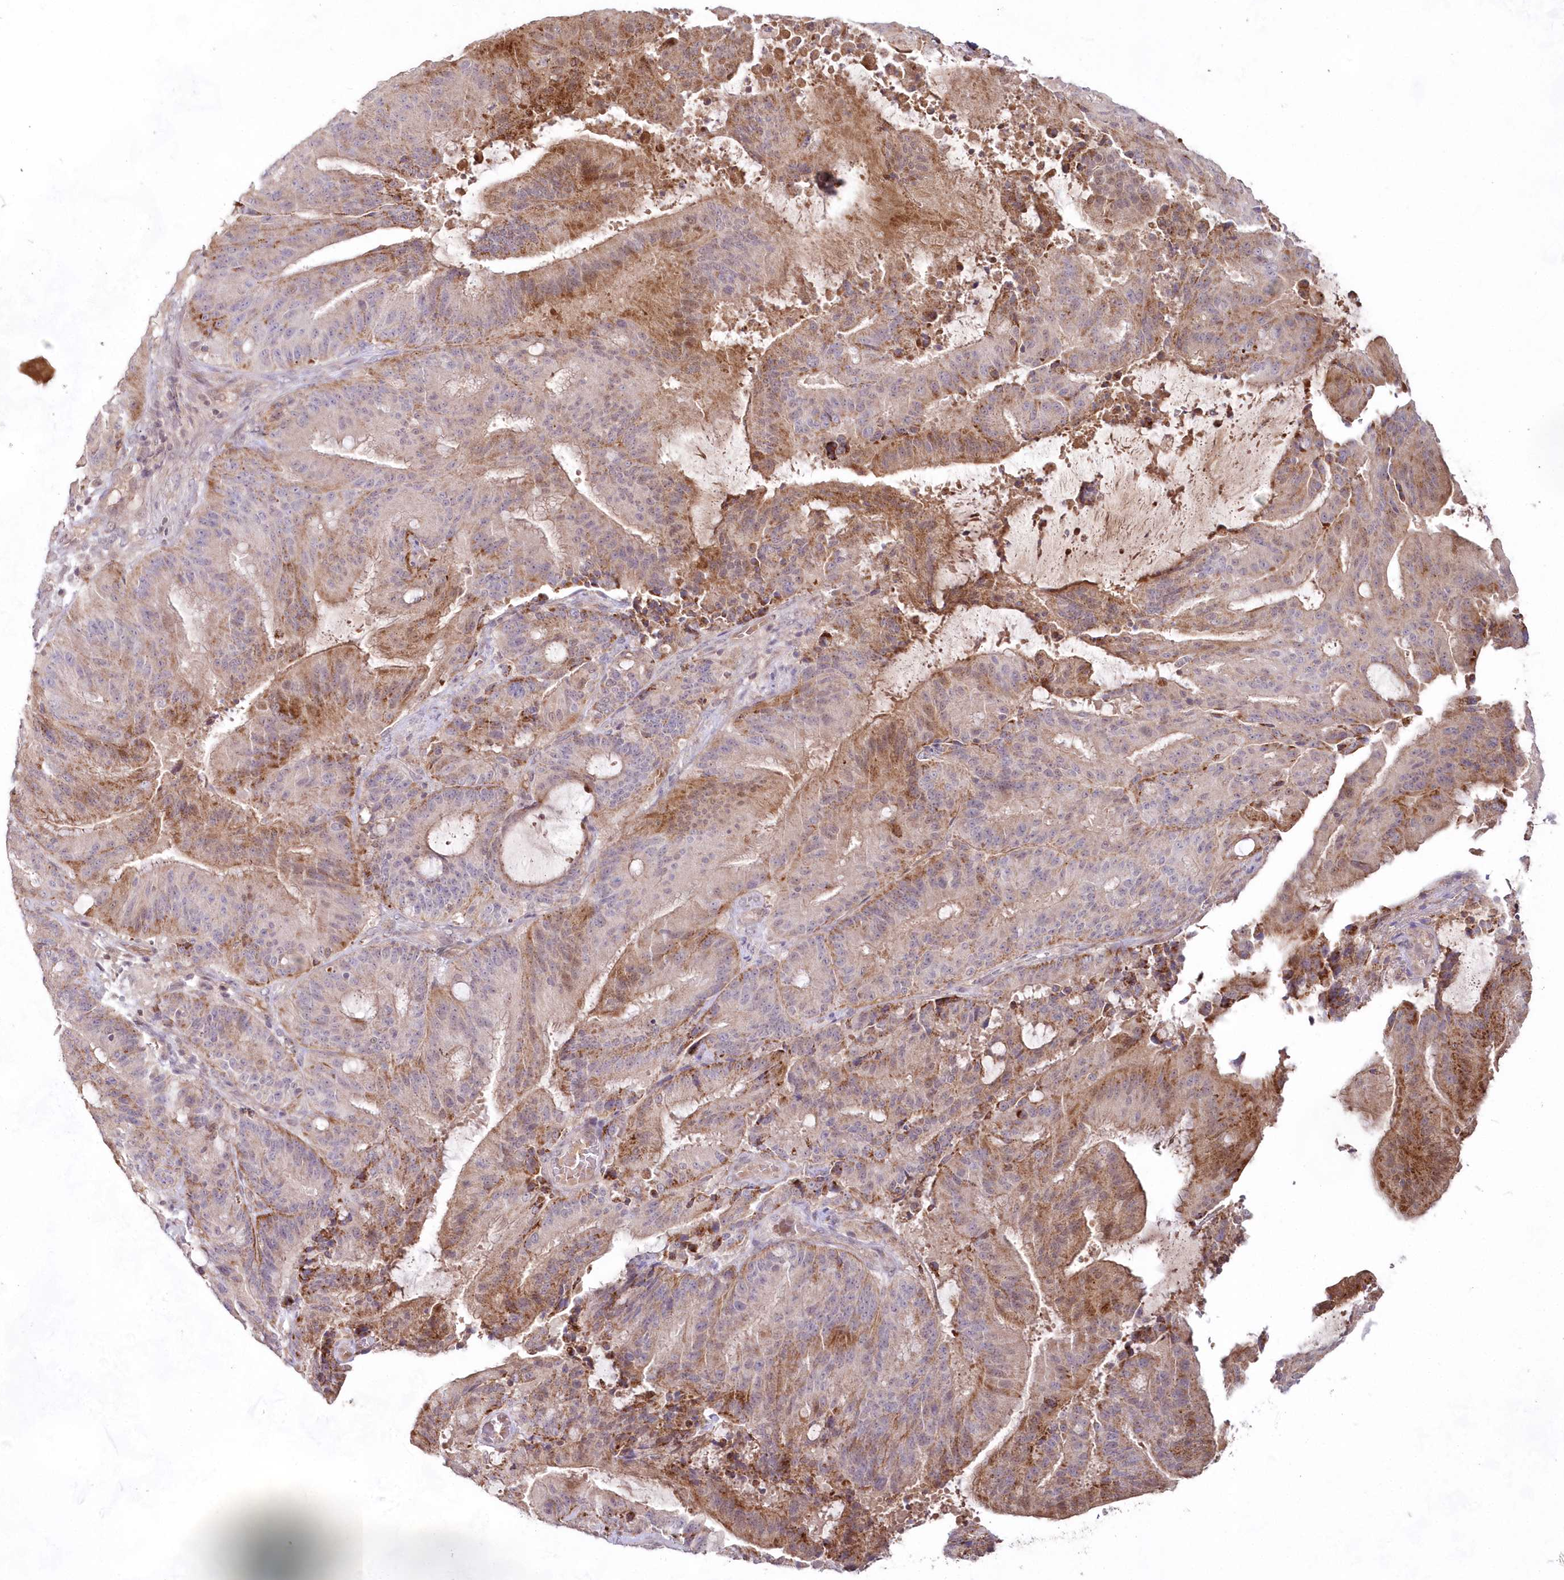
{"staining": {"intensity": "moderate", "quantity": "25%-75%", "location": "cytoplasmic/membranous"}, "tissue": "liver cancer", "cell_type": "Tumor cells", "image_type": "cancer", "snomed": [{"axis": "morphology", "description": "Normal tissue, NOS"}, {"axis": "morphology", "description": "Cholangiocarcinoma"}, {"axis": "topography", "description": "Liver"}, {"axis": "topography", "description": "Peripheral nerve tissue"}], "caption": "Immunohistochemistry (IHC) (DAB) staining of human liver cancer (cholangiocarcinoma) displays moderate cytoplasmic/membranous protein positivity in about 25%-75% of tumor cells.", "gene": "IMPA1", "patient": {"sex": "female", "age": 73}}